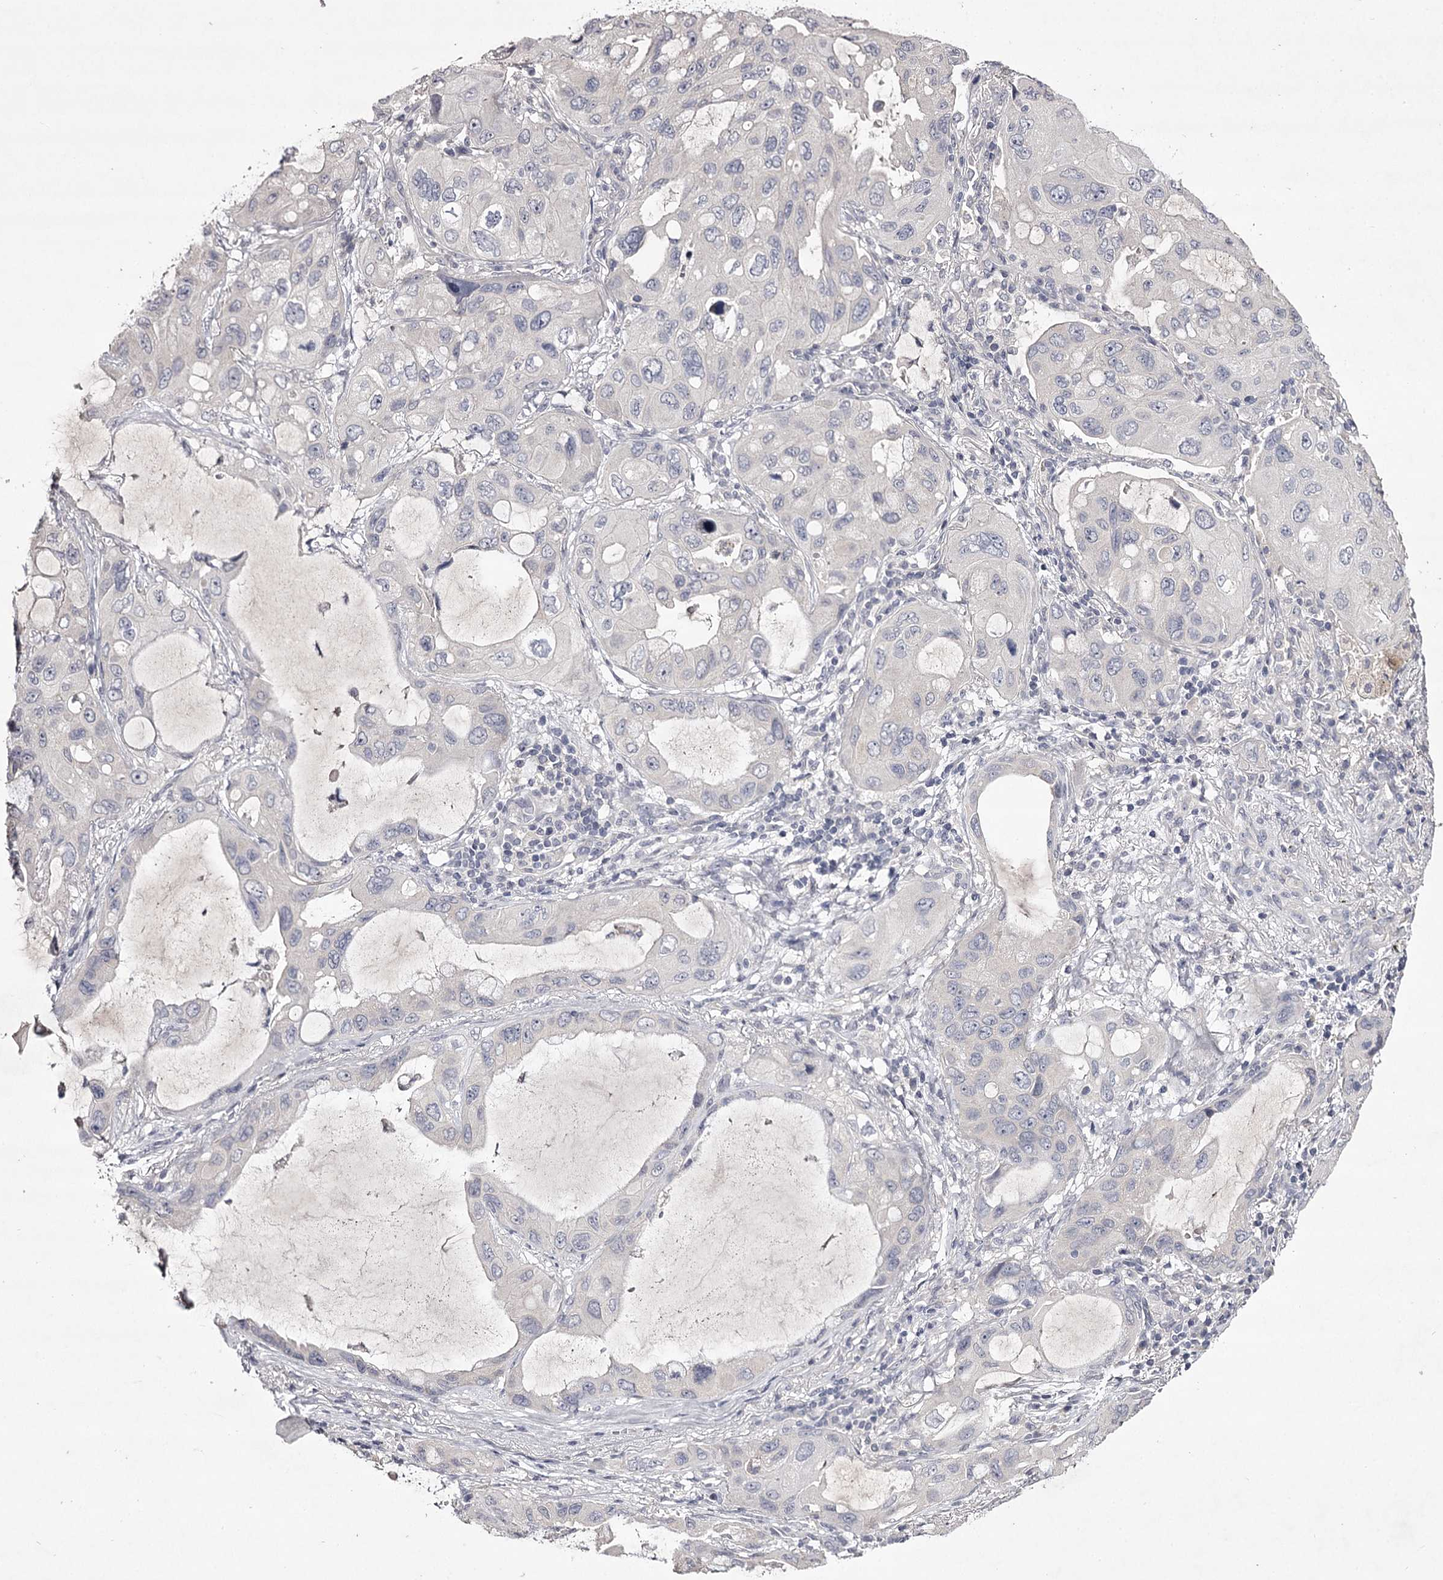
{"staining": {"intensity": "negative", "quantity": "none", "location": "none"}, "tissue": "lung cancer", "cell_type": "Tumor cells", "image_type": "cancer", "snomed": [{"axis": "morphology", "description": "Squamous cell carcinoma, NOS"}, {"axis": "topography", "description": "Lung"}], "caption": "This is an IHC image of human squamous cell carcinoma (lung). There is no expression in tumor cells.", "gene": "PRM2", "patient": {"sex": "female", "age": 73}}